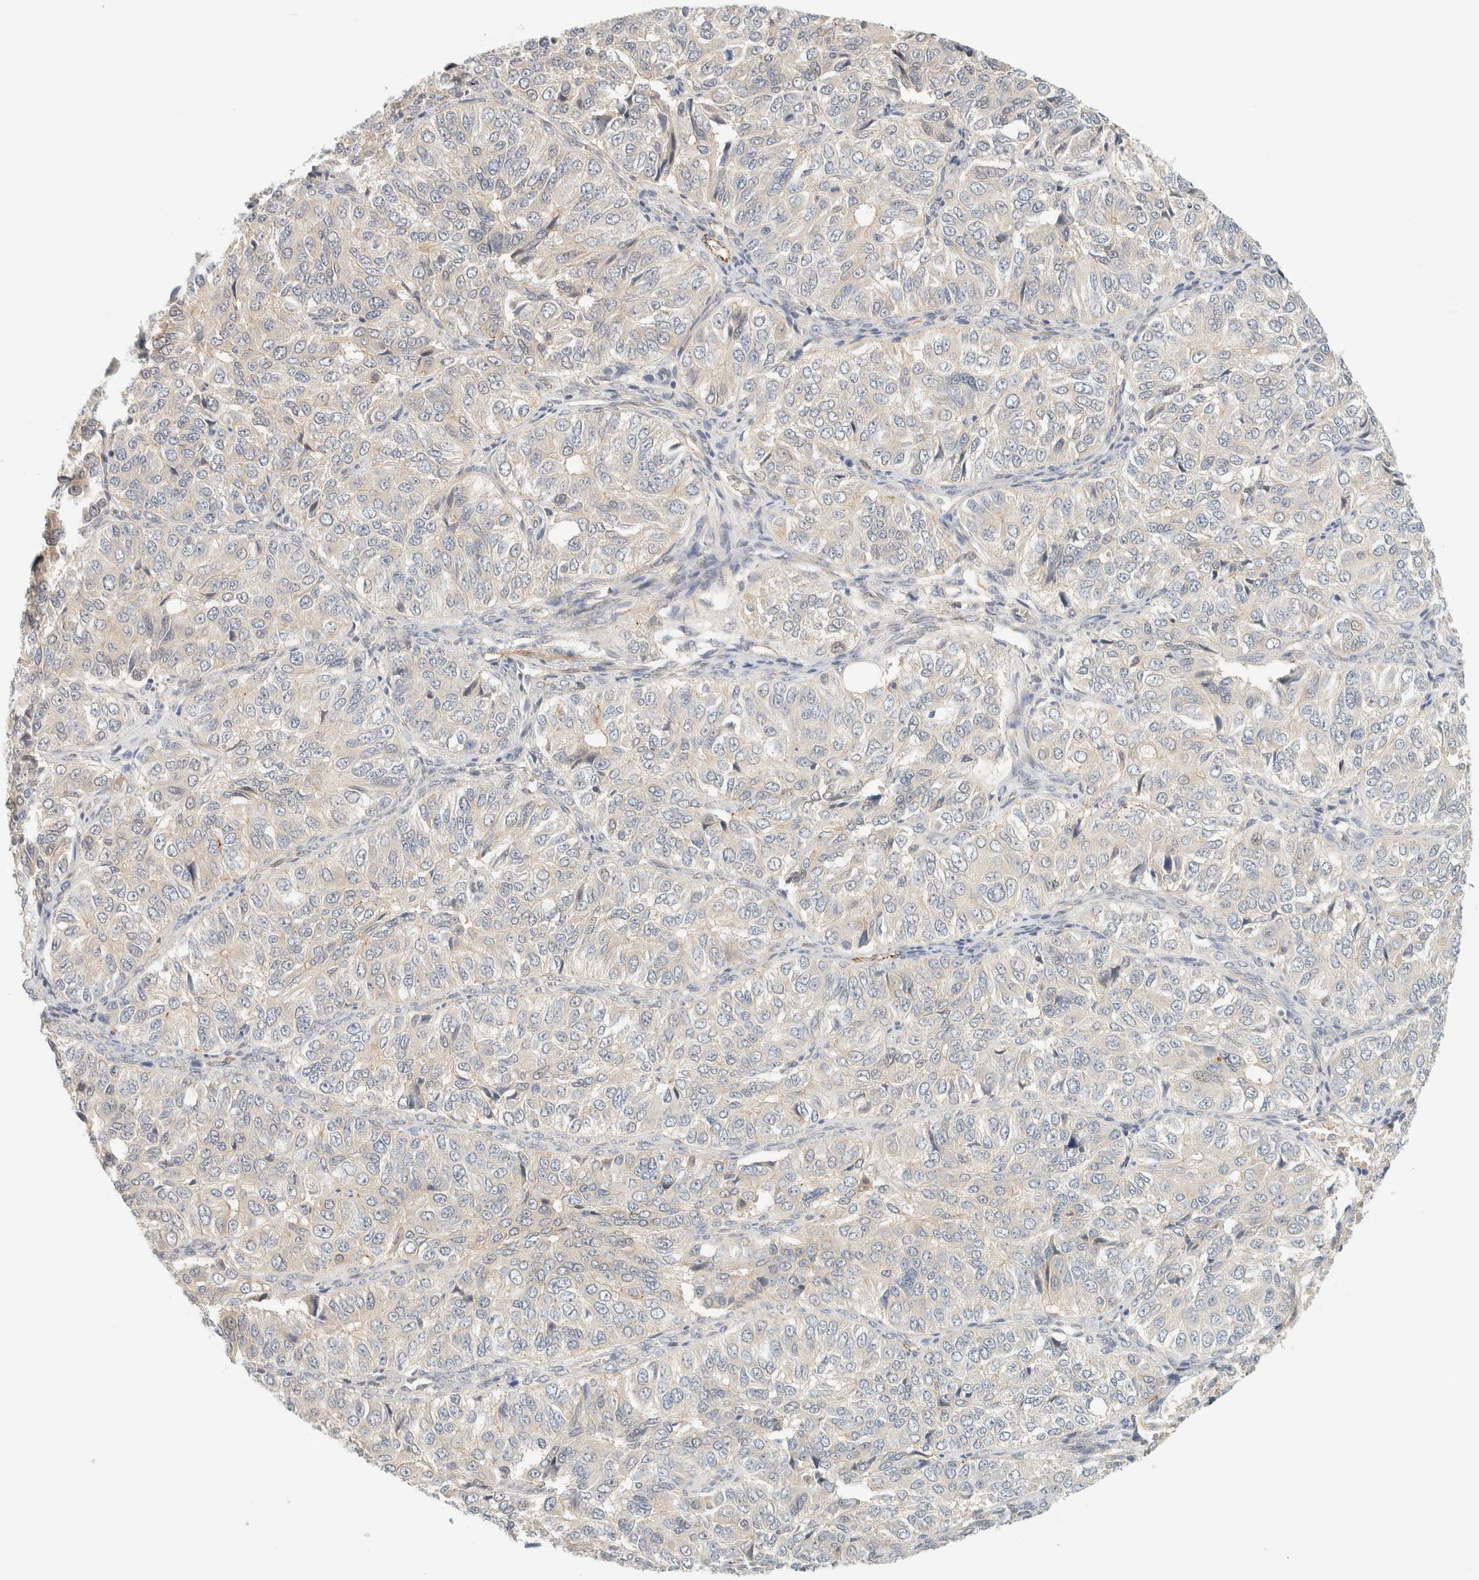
{"staining": {"intensity": "negative", "quantity": "none", "location": "none"}, "tissue": "ovarian cancer", "cell_type": "Tumor cells", "image_type": "cancer", "snomed": [{"axis": "morphology", "description": "Carcinoma, endometroid"}, {"axis": "topography", "description": "Ovary"}], "caption": "The histopathology image demonstrates no significant staining in tumor cells of ovarian cancer.", "gene": "FAT1", "patient": {"sex": "female", "age": 51}}